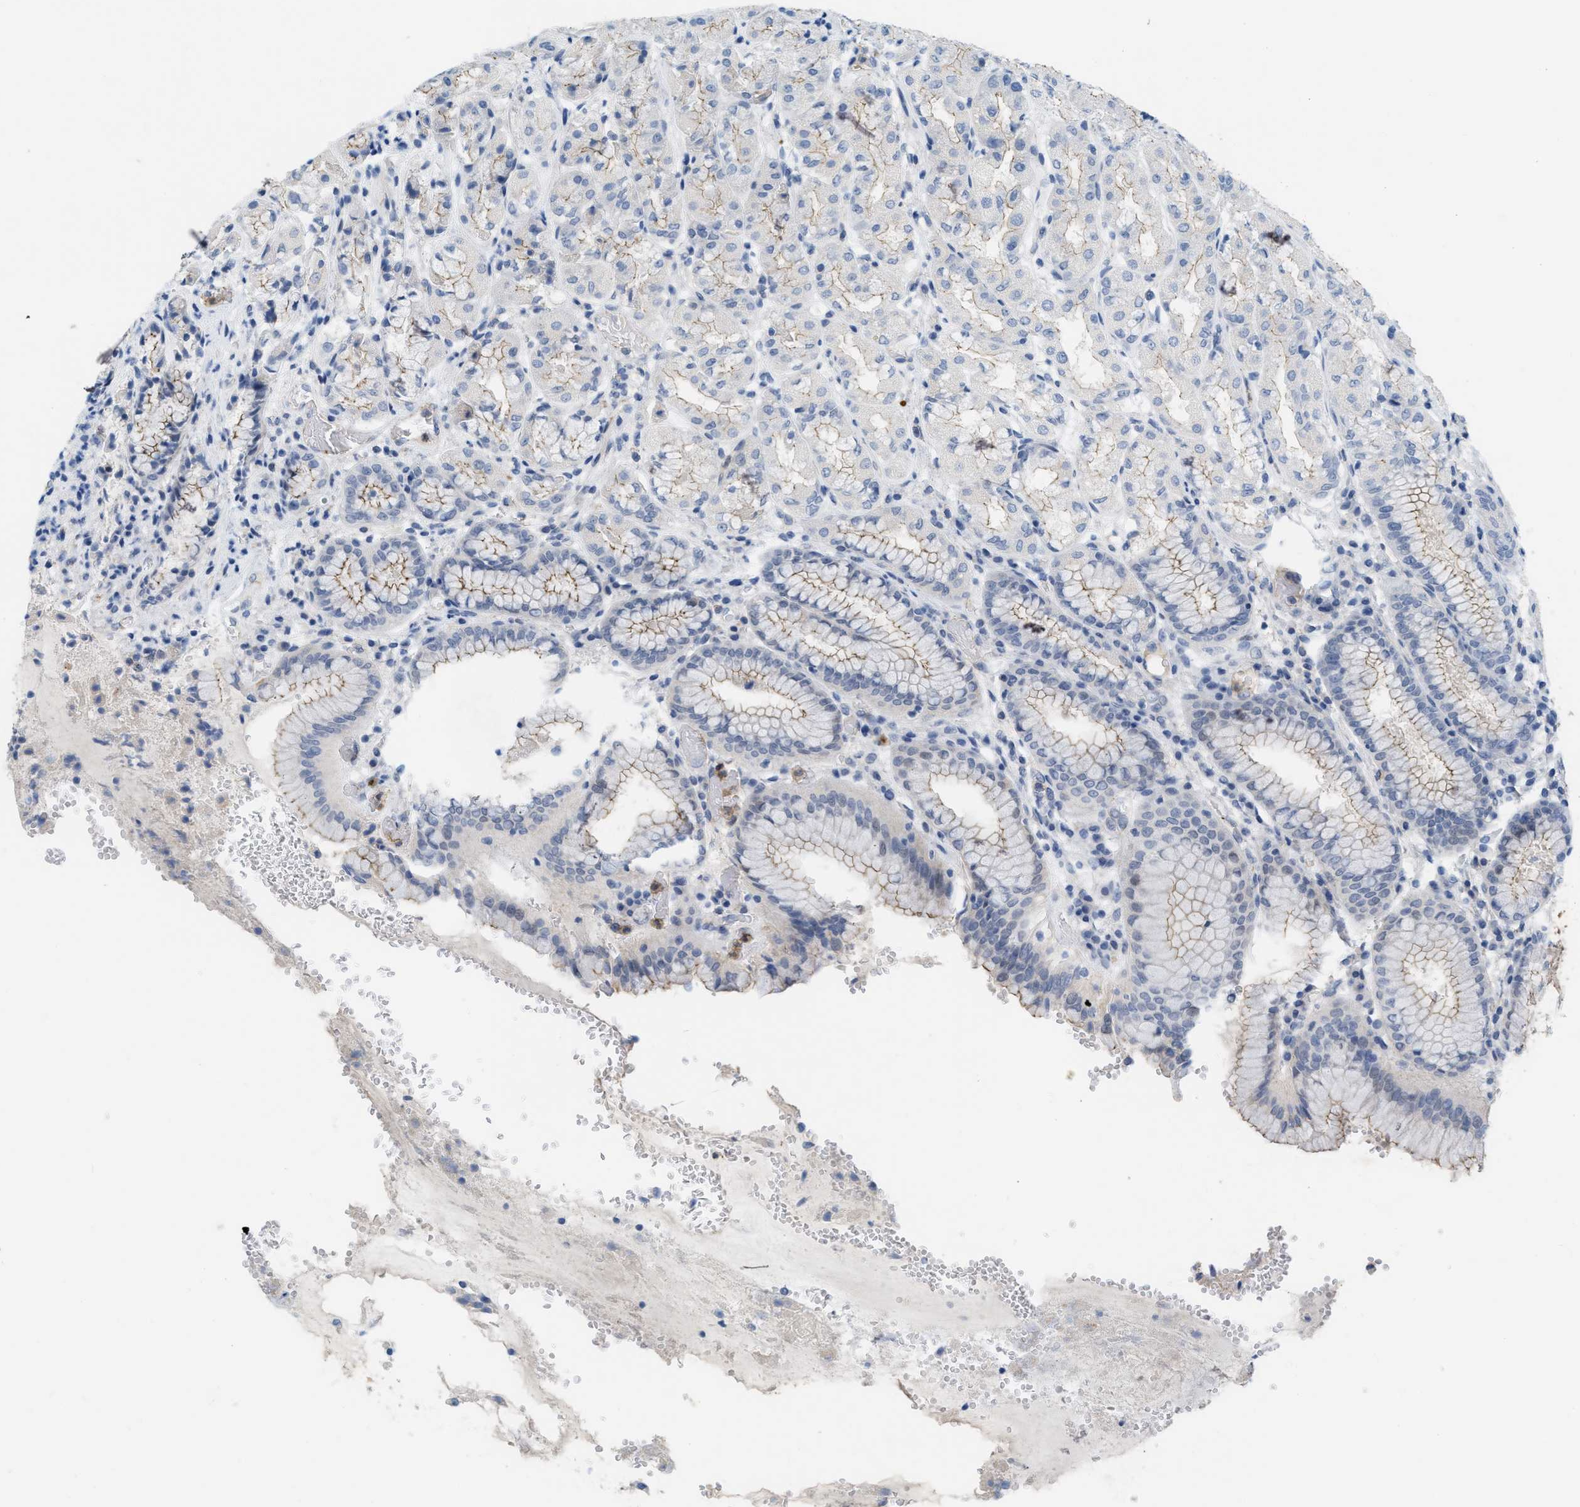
{"staining": {"intensity": "weak", "quantity": "25%-75%", "location": "cytoplasmic/membranous"}, "tissue": "stomach", "cell_type": "Glandular cells", "image_type": "normal", "snomed": [{"axis": "morphology", "description": "Normal tissue, NOS"}, {"axis": "topography", "description": "Stomach"}, {"axis": "topography", "description": "Stomach, lower"}], "caption": "A high-resolution micrograph shows immunohistochemistry staining of normal stomach, which shows weak cytoplasmic/membranous staining in about 25%-75% of glandular cells. The staining was performed using DAB (3,3'-diaminobenzidine), with brown indicating positive protein expression. Nuclei are stained blue with hematoxylin.", "gene": "CRB3", "patient": {"sex": "female", "age": 56}}